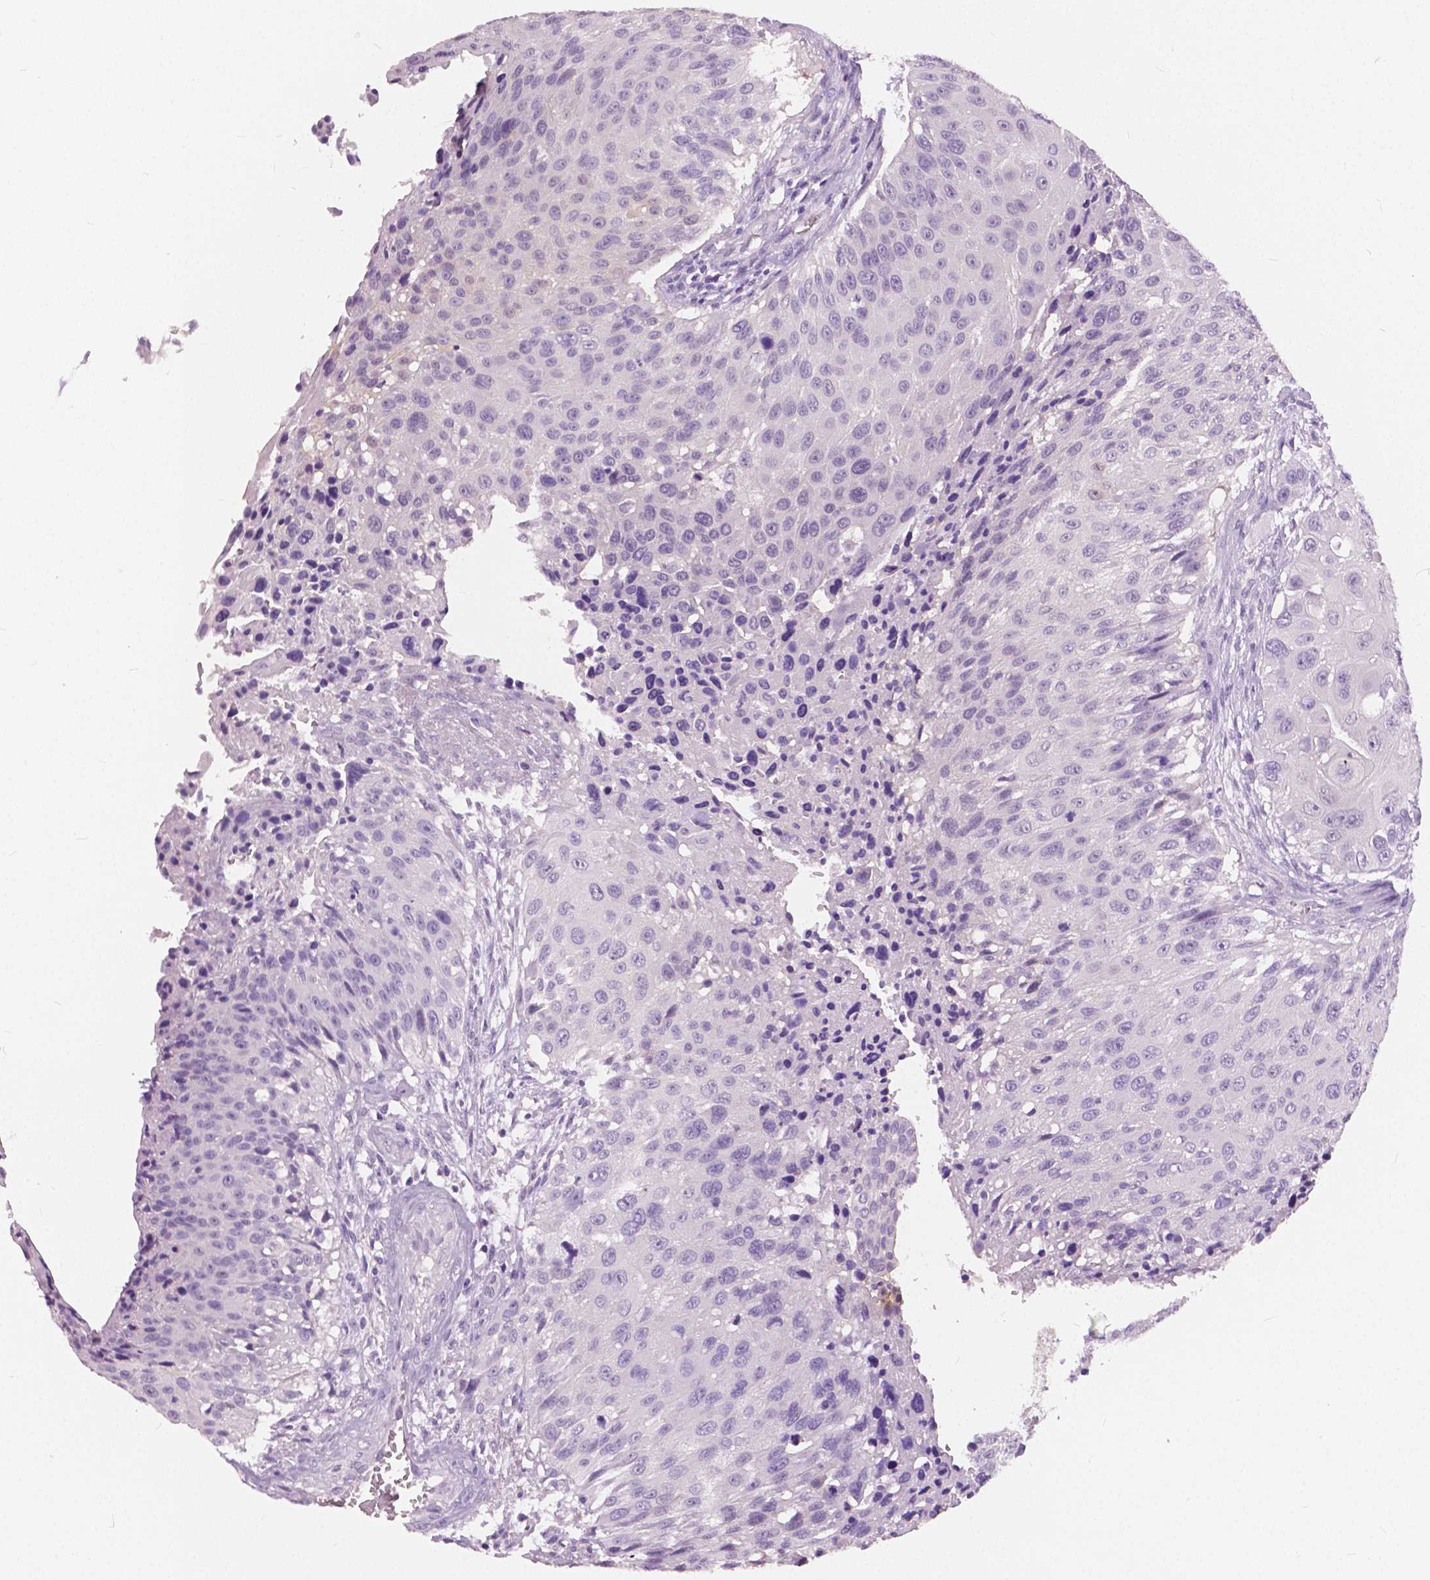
{"staining": {"intensity": "negative", "quantity": "none", "location": "none"}, "tissue": "urothelial cancer", "cell_type": "Tumor cells", "image_type": "cancer", "snomed": [{"axis": "morphology", "description": "Urothelial carcinoma, NOS"}, {"axis": "topography", "description": "Urinary bladder"}], "caption": "Histopathology image shows no protein staining in tumor cells of urothelial cancer tissue. (Stains: DAB (3,3'-diaminobenzidine) immunohistochemistry (IHC) with hematoxylin counter stain, Microscopy: brightfield microscopy at high magnification).", "gene": "TKFC", "patient": {"sex": "male", "age": 55}}